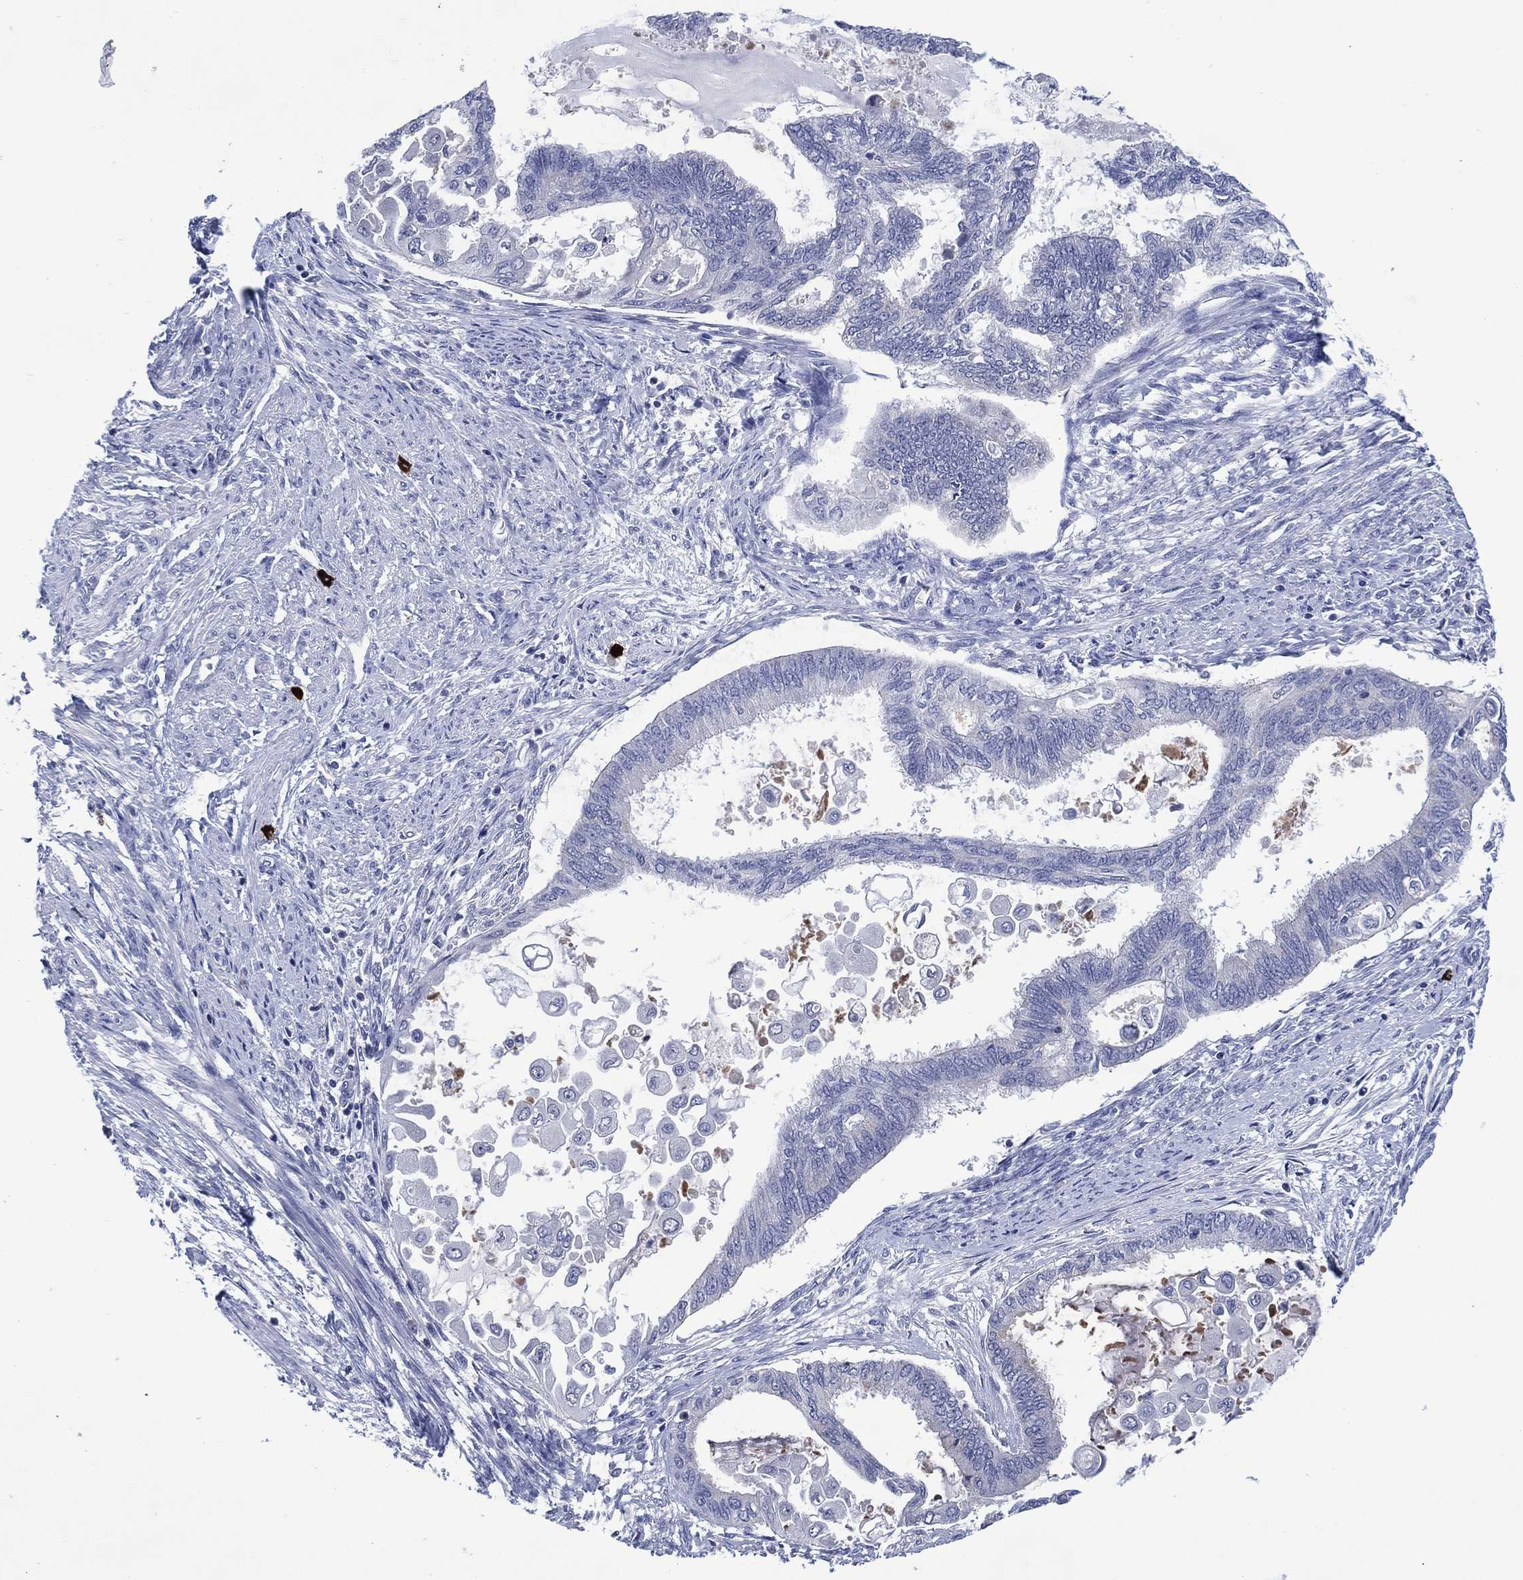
{"staining": {"intensity": "negative", "quantity": "none", "location": "none"}, "tissue": "endometrial cancer", "cell_type": "Tumor cells", "image_type": "cancer", "snomed": [{"axis": "morphology", "description": "Adenocarcinoma, NOS"}, {"axis": "topography", "description": "Endometrium"}], "caption": "A high-resolution photomicrograph shows immunohistochemistry staining of endometrial adenocarcinoma, which shows no significant expression in tumor cells. (Brightfield microscopy of DAB (3,3'-diaminobenzidine) IHC at high magnification).", "gene": "USP26", "patient": {"sex": "female", "age": 86}}